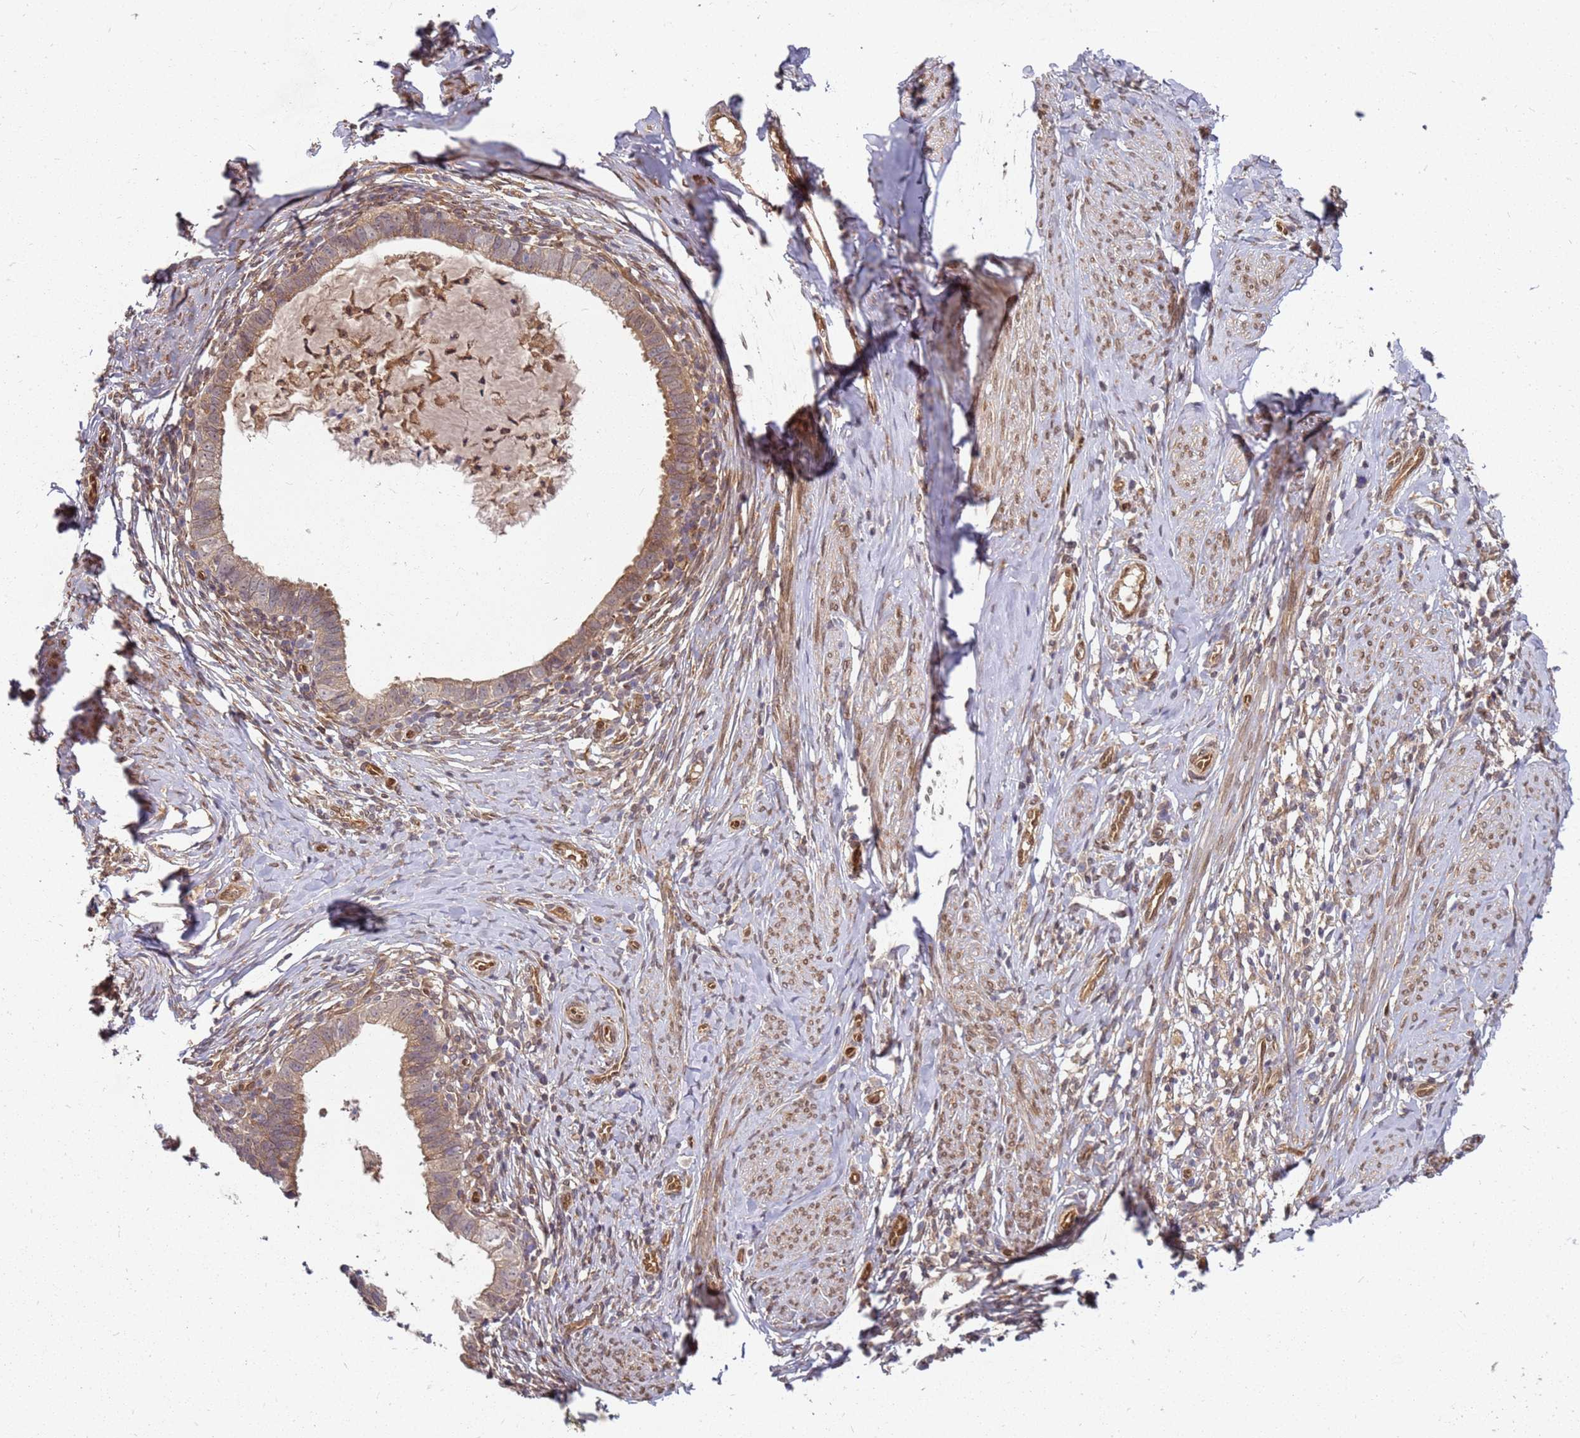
{"staining": {"intensity": "moderate", "quantity": ">75%", "location": "cytoplasmic/membranous"}, "tissue": "cervical cancer", "cell_type": "Tumor cells", "image_type": "cancer", "snomed": [{"axis": "morphology", "description": "Adenocarcinoma, NOS"}, {"axis": "topography", "description": "Cervix"}], "caption": "This micrograph exhibits immunohistochemistry staining of cervical cancer (adenocarcinoma), with medium moderate cytoplasmic/membranous expression in approximately >75% of tumor cells.", "gene": "NUDT14", "patient": {"sex": "female", "age": 36}}